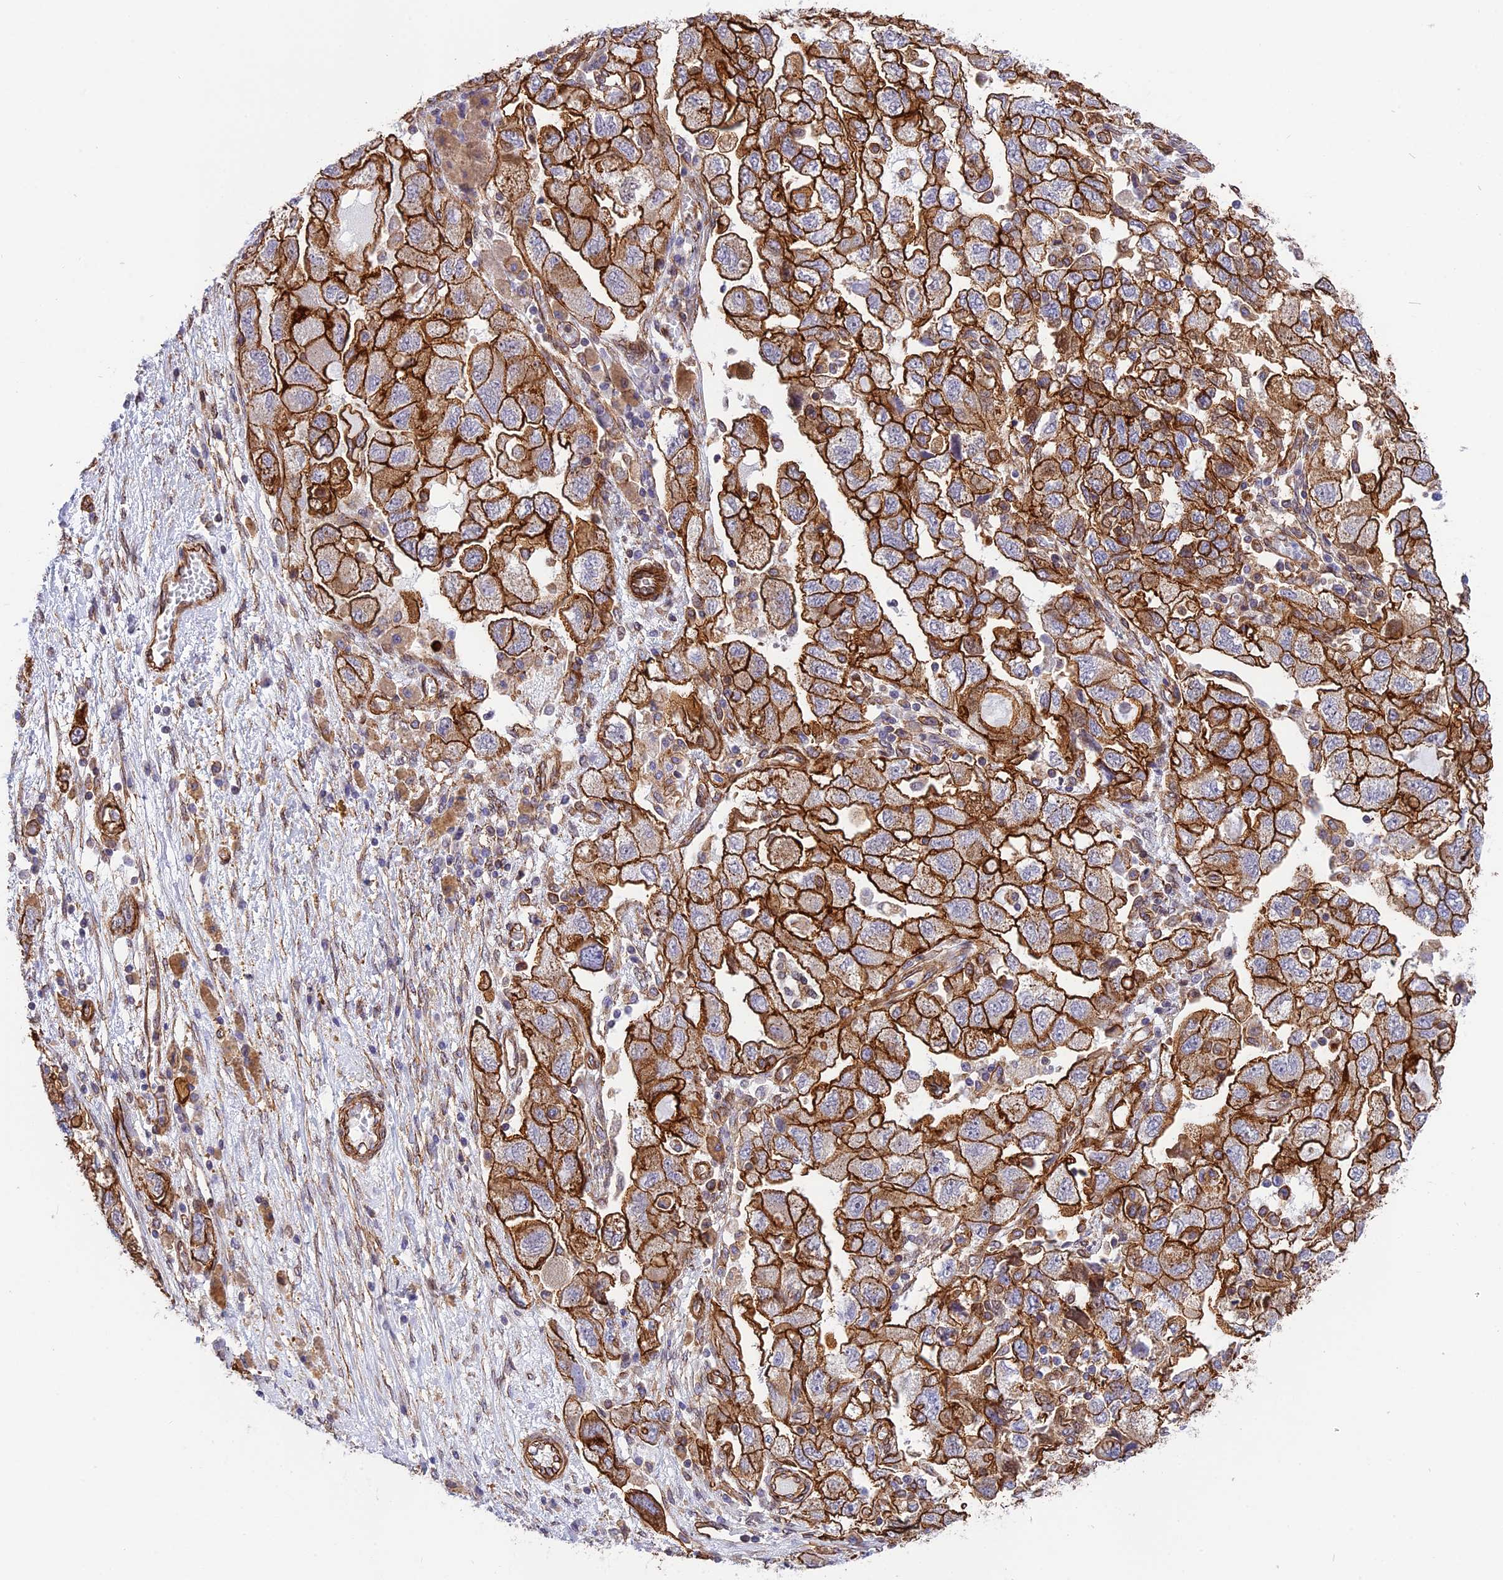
{"staining": {"intensity": "strong", "quantity": ">75%", "location": "cytoplasmic/membranous"}, "tissue": "ovarian cancer", "cell_type": "Tumor cells", "image_type": "cancer", "snomed": [{"axis": "morphology", "description": "Carcinoma, NOS"}, {"axis": "morphology", "description": "Cystadenocarcinoma, serous, NOS"}, {"axis": "topography", "description": "Ovary"}], "caption": "Ovarian cancer stained for a protein displays strong cytoplasmic/membranous positivity in tumor cells. Immunohistochemistry (ihc) stains the protein of interest in brown and the nuclei are stained blue.", "gene": "R3HDM4", "patient": {"sex": "female", "age": 69}}